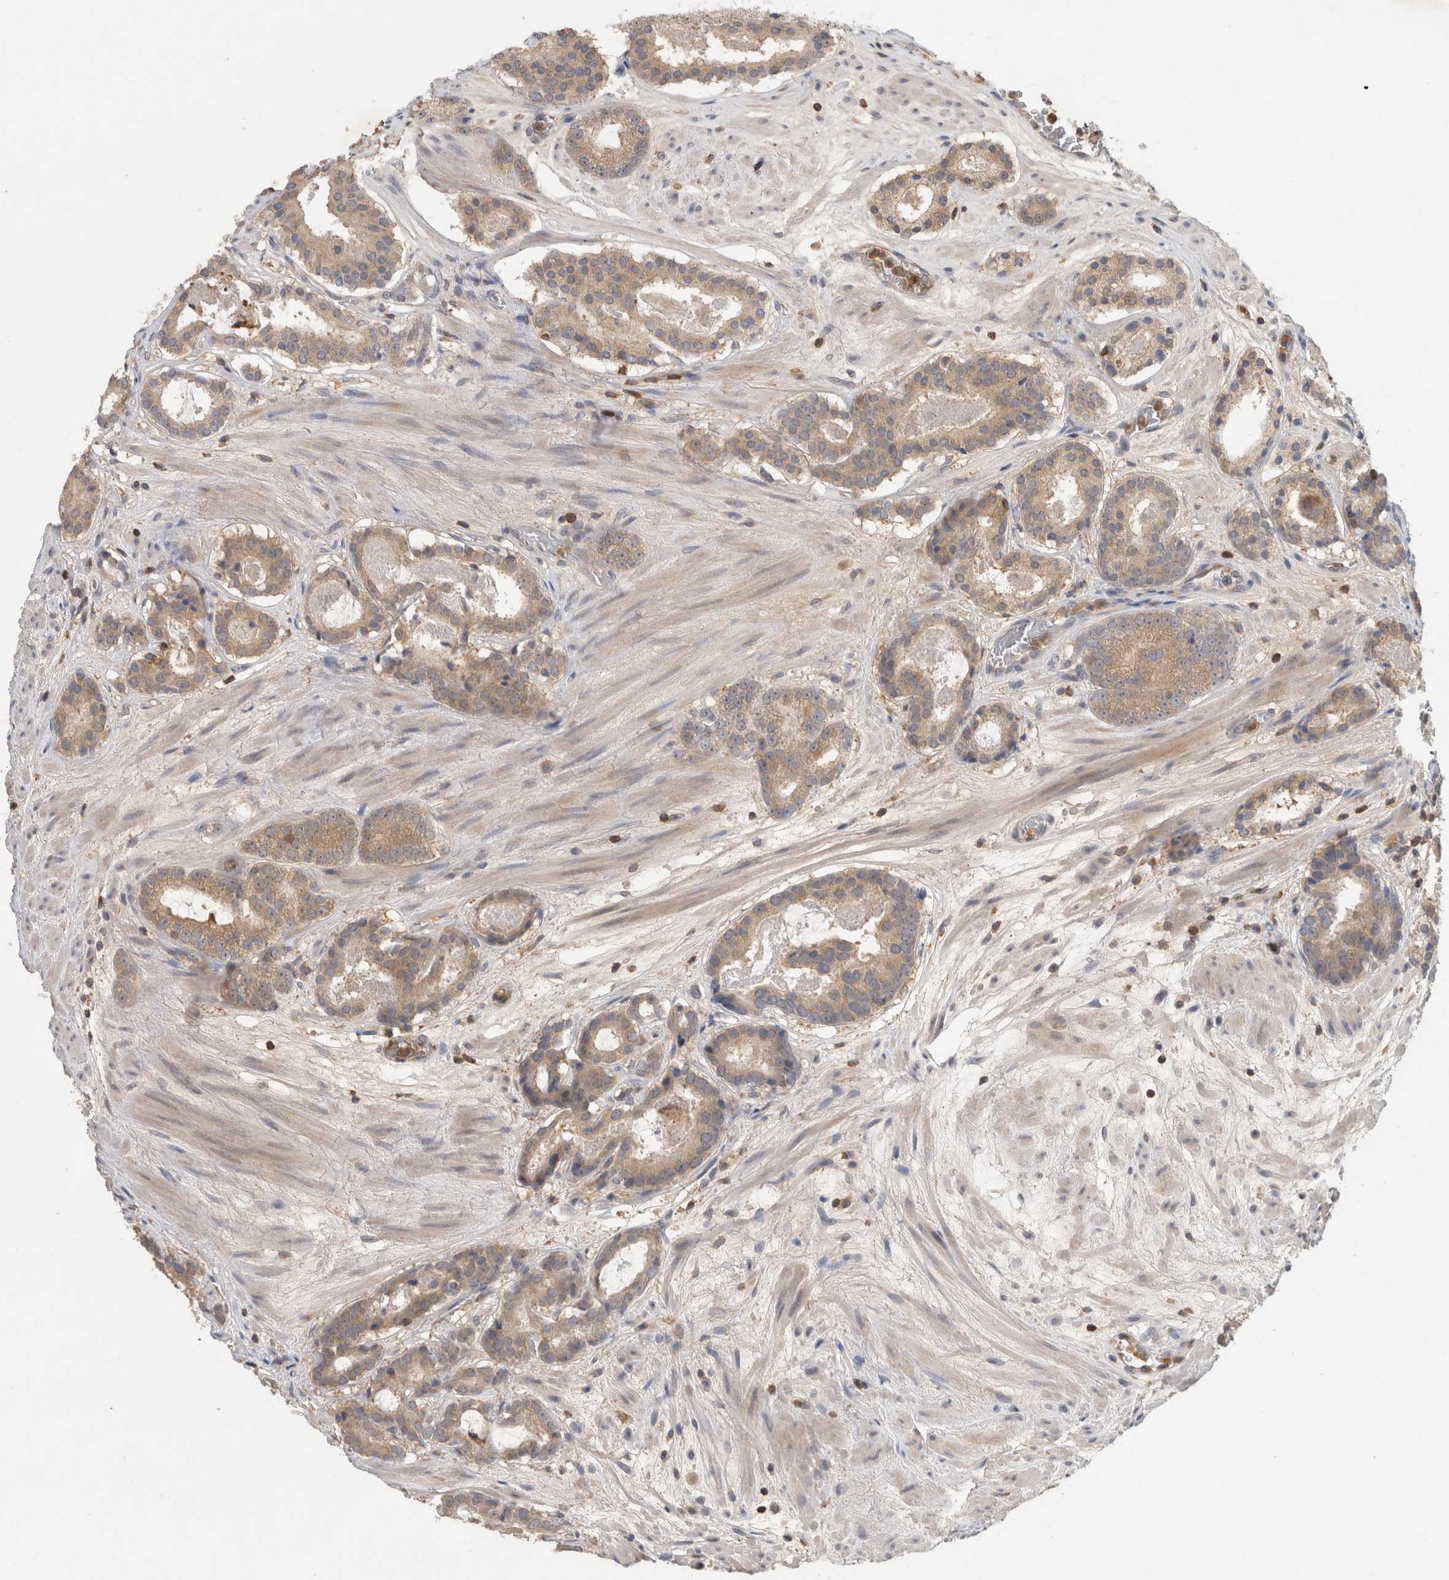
{"staining": {"intensity": "weak", "quantity": ">75%", "location": "cytoplasmic/membranous"}, "tissue": "prostate cancer", "cell_type": "Tumor cells", "image_type": "cancer", "snomed": [{"axis": "morphology", "description": "Adenocarcinoma, Low grade"}, {"axis": "topography", "description": "Prostate"}], "caption": "This image shows immunohistochemistry (IHC) staining of human prostate adenocarcinoma (low-grade), with low weak cytoplasmic/membranous positivity in about >75% of tumor cells.", "gene": "GFRA2", "patient": {"sex": "male", "age": 69}}